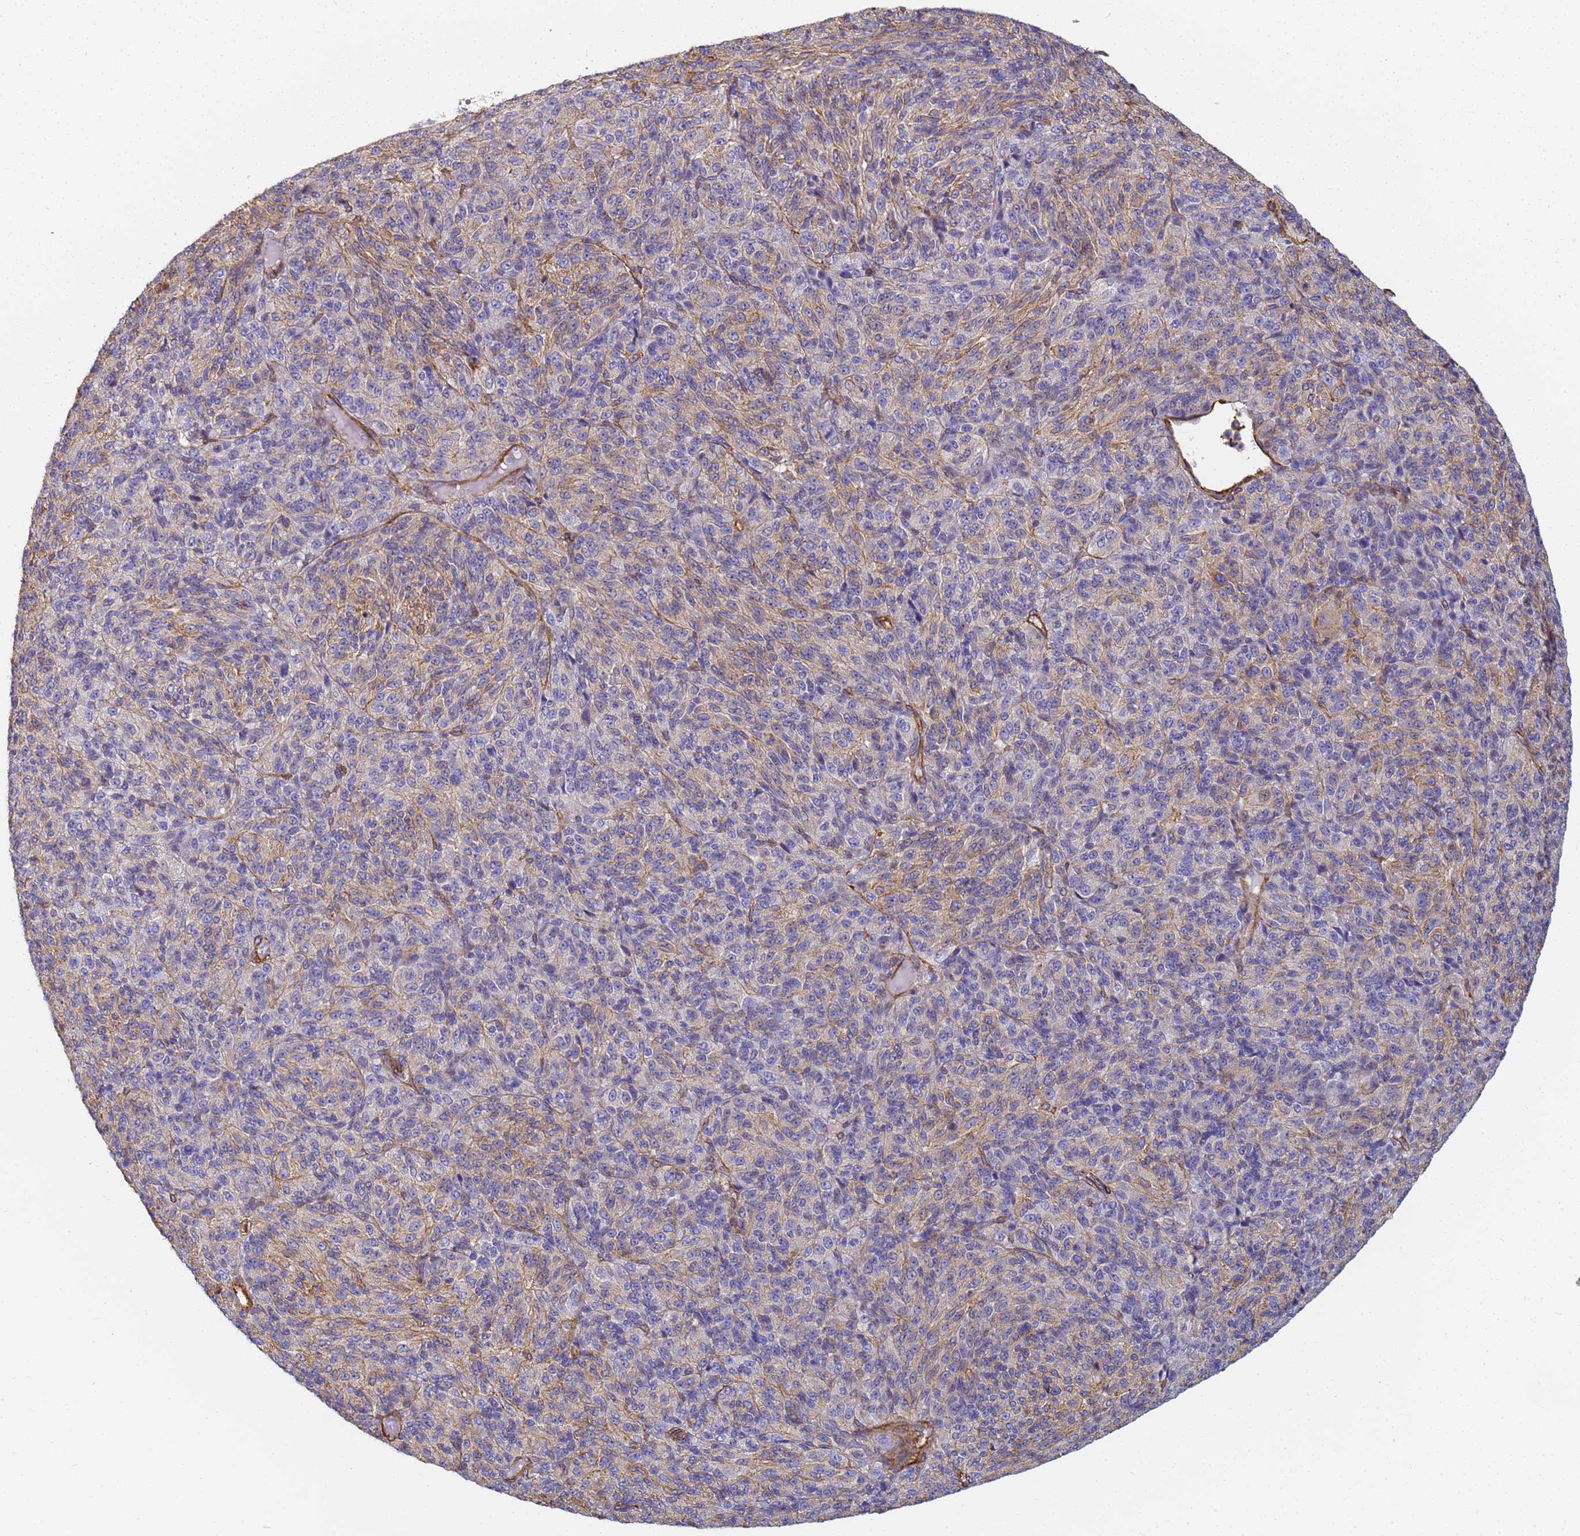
{"staining": {"intensity": "weak", "quantity": ">75%", "location": "cytoplasmic/membranous"}, "tissue": "melanoma", "cell_type": "Tumor cells", "image_type": "cancer", "snomed": [{"axis": "morphology", "description": "Malignant melanoma, Metastatic site"}, {"axis": "topography", "description": "Brain"}], "caption": "IHC histopathology image of neoplastic tissue: melanoma stained using IHC demonstrates low levels of weak protein expression localized specifically in the cytoplasmic/membranous of tumor cells, appearing as a cytoplasmic/membranous brown color.", "gene": "TPM1", "patient": {"sex": "female", "age": 56}}